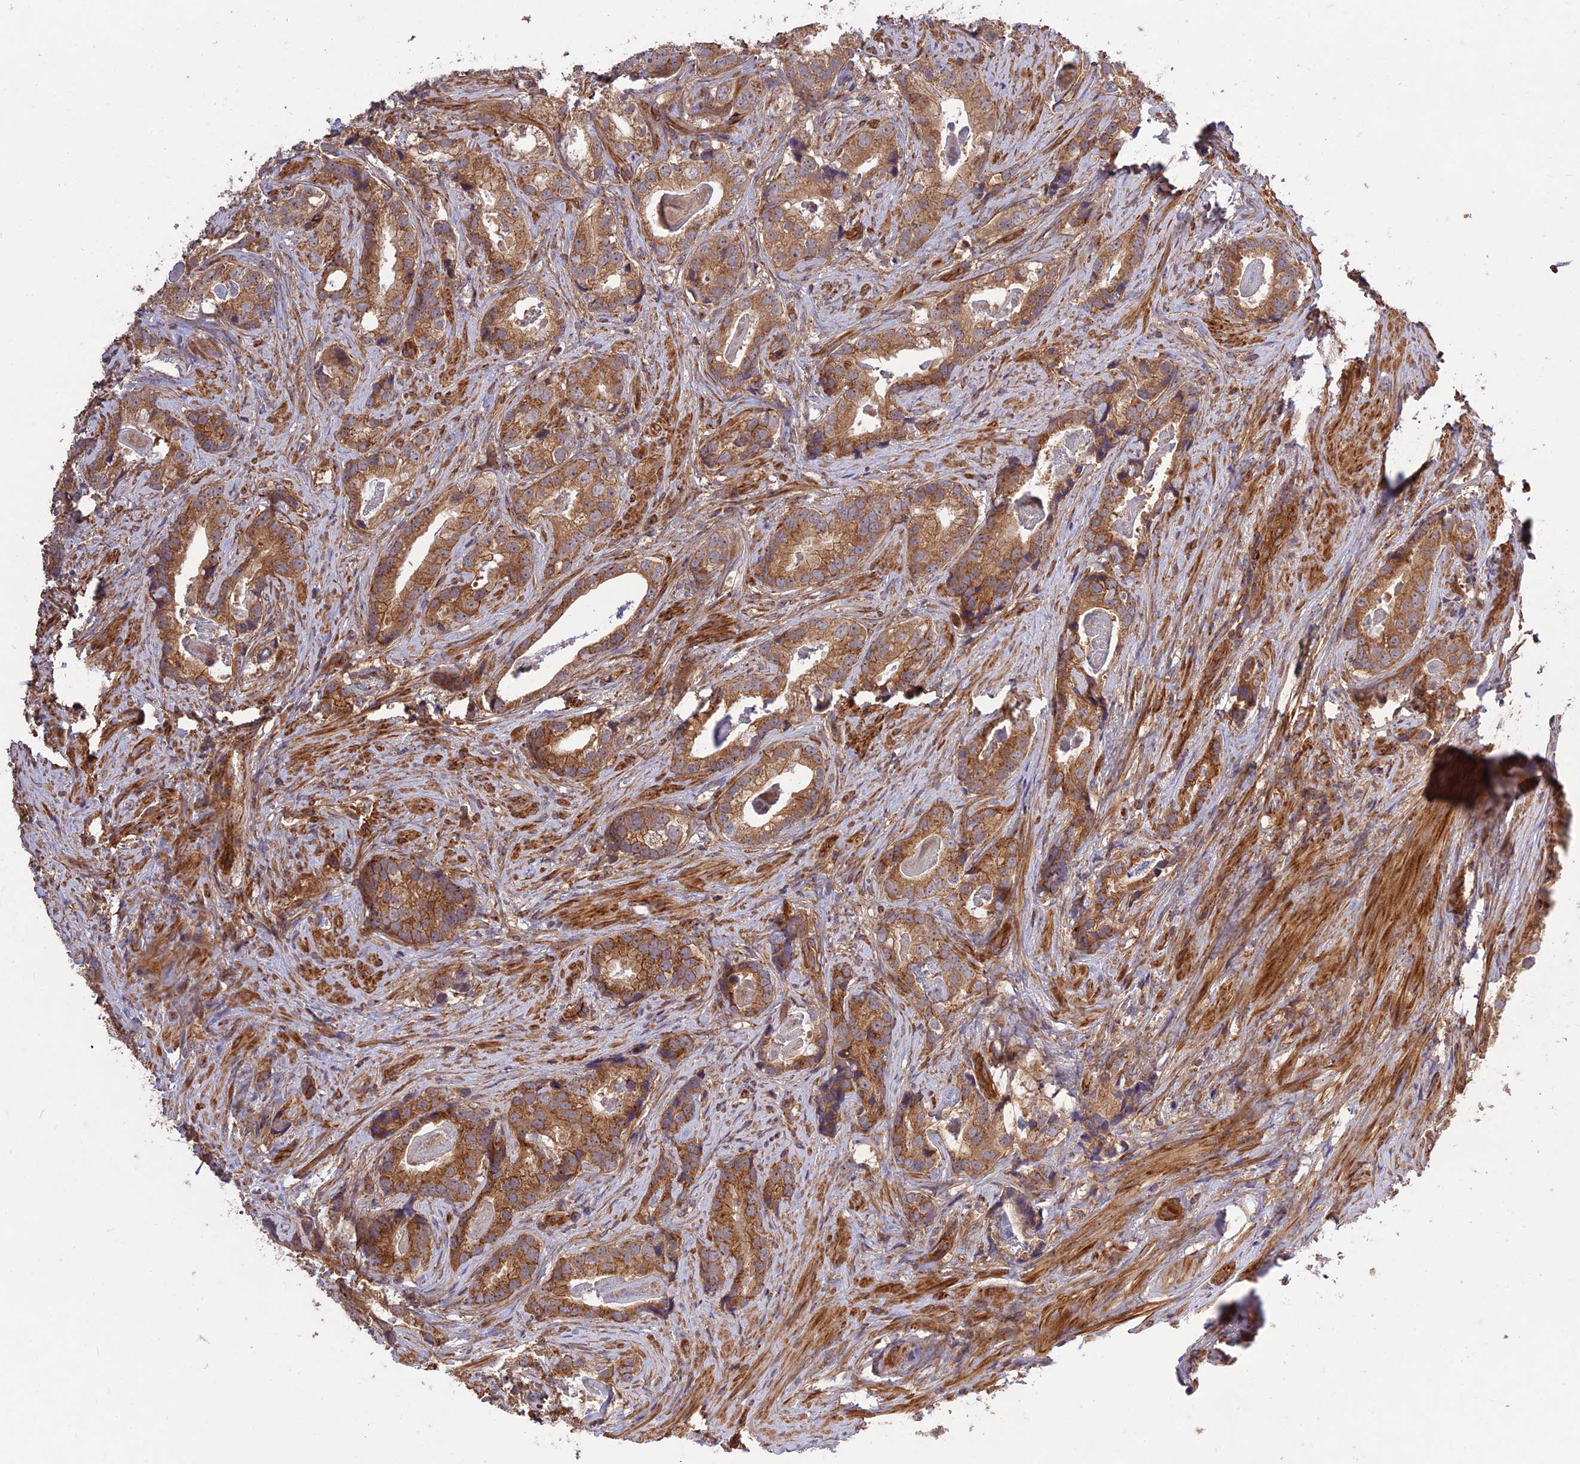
{"staining": {"intensity": "moderate", "quantity": ">75%", "location": "cytoplasmic/membranous"}, "tissue": "prostate cancer", "cell_type": "Tumor cells", "image_type": "cancer", "snomed": [{"axis": "morphology", "description": "Adenocarcinoma, Low grade"}, {"axis": "topography", "description": "Prostate"}], "caption": "The histopathology image demonstrates immunohistochemical staining of prostate adenocarcinoma (low-grade). There is moderate cytoplasmic/membranous staining is seen in about >75% of tumor cells. (brown staining indicates protein expression, while blue staining denotes nuclei).", "gene": "TMEM131L", "patient": {"sex": "male", "age": 71}}